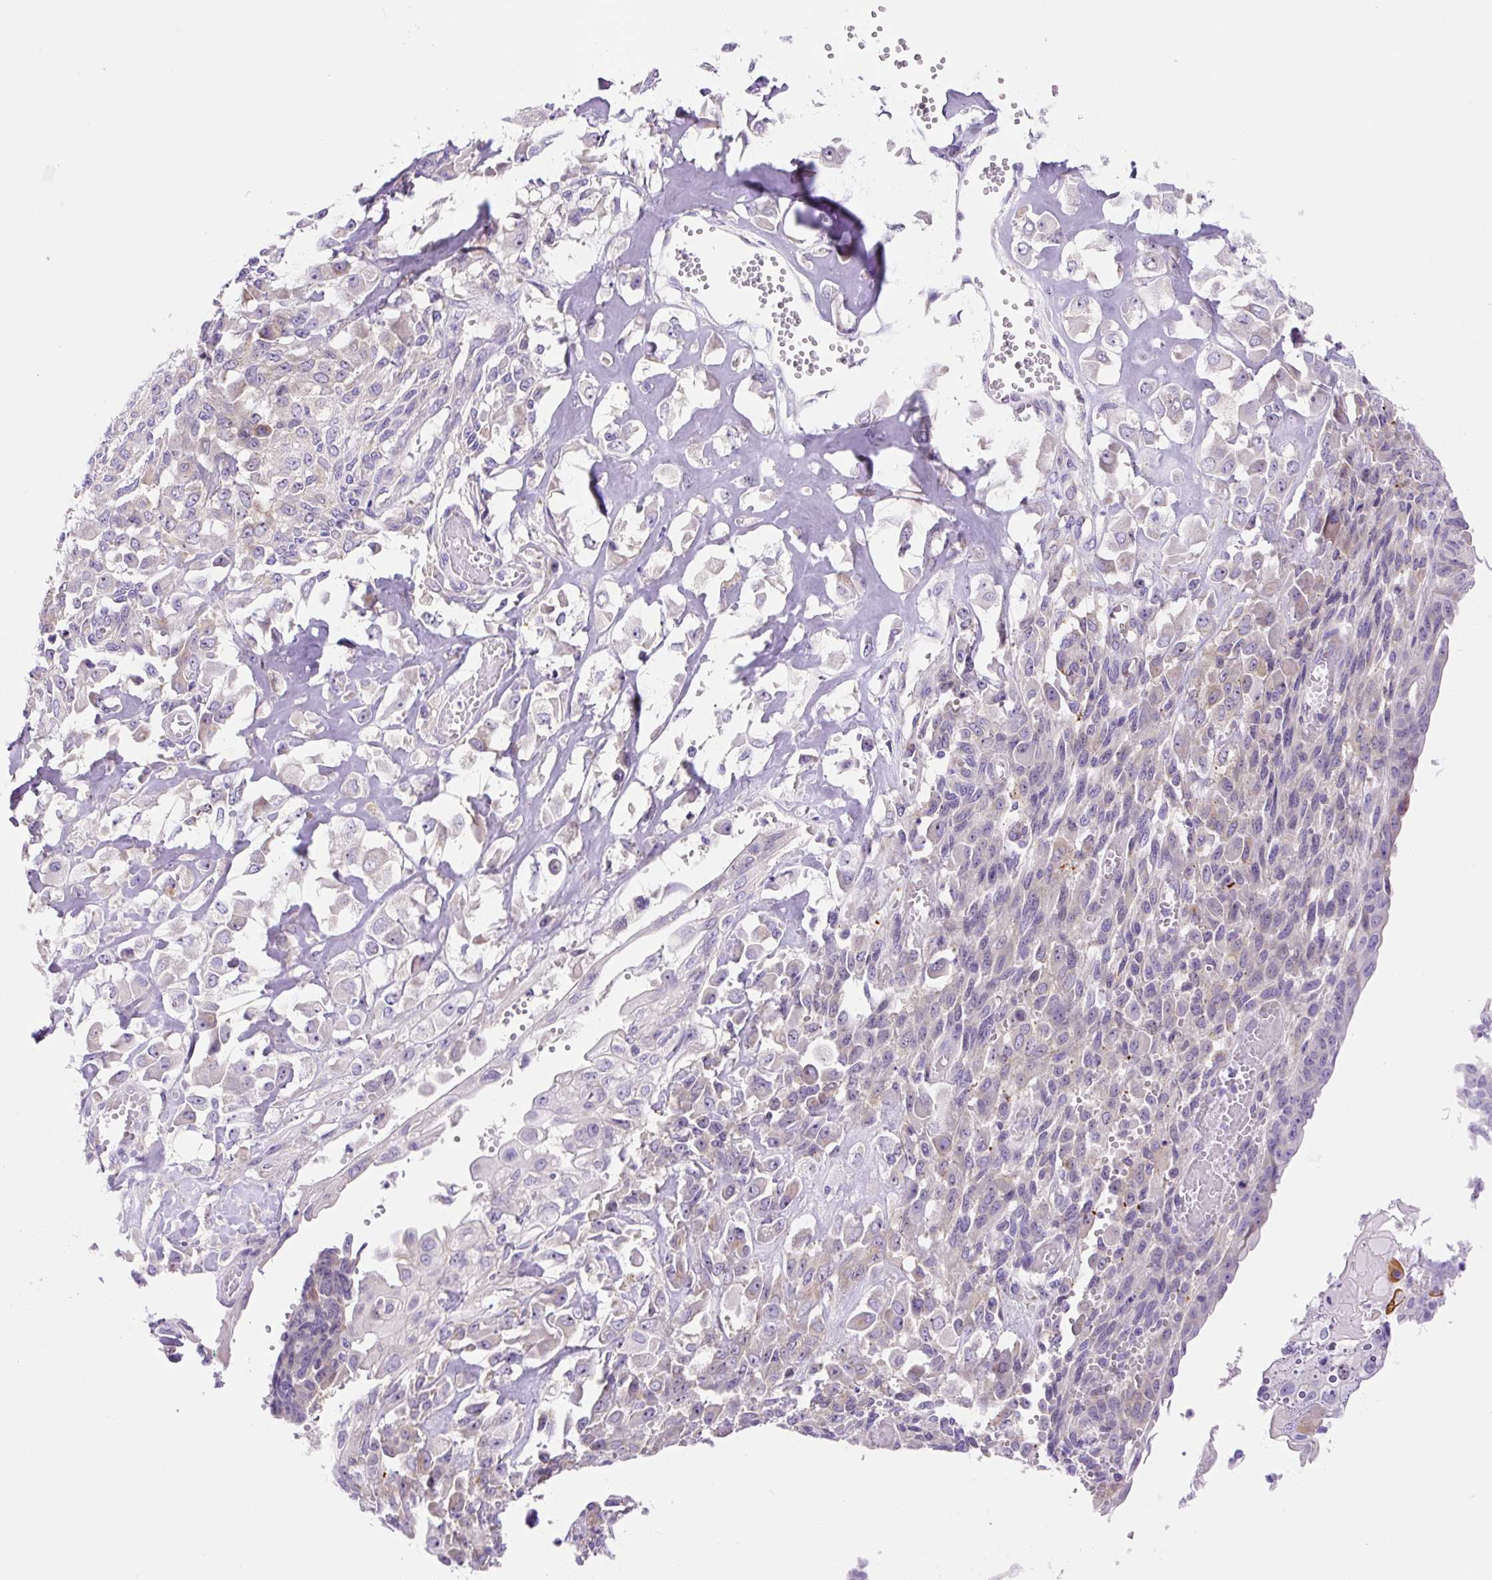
{"staining": {"intensity": "negative", "quantity": "none", "location": "none"}, "tissue": "endometrial cancer", "cell_type": "Tumor cells", "image_type": "cancer", "snomed": [{"axis": "morphology", "description": "Adenocarcinoma, NOS"}, {"axis": "topography", "description": "Endometrium"}], "caption": "Image shows no protein staining in tumor cells of endometrial adenocarcinoma tissue.", "gene": "ASB4", "patient": {"sex": "female", "age": 32}}